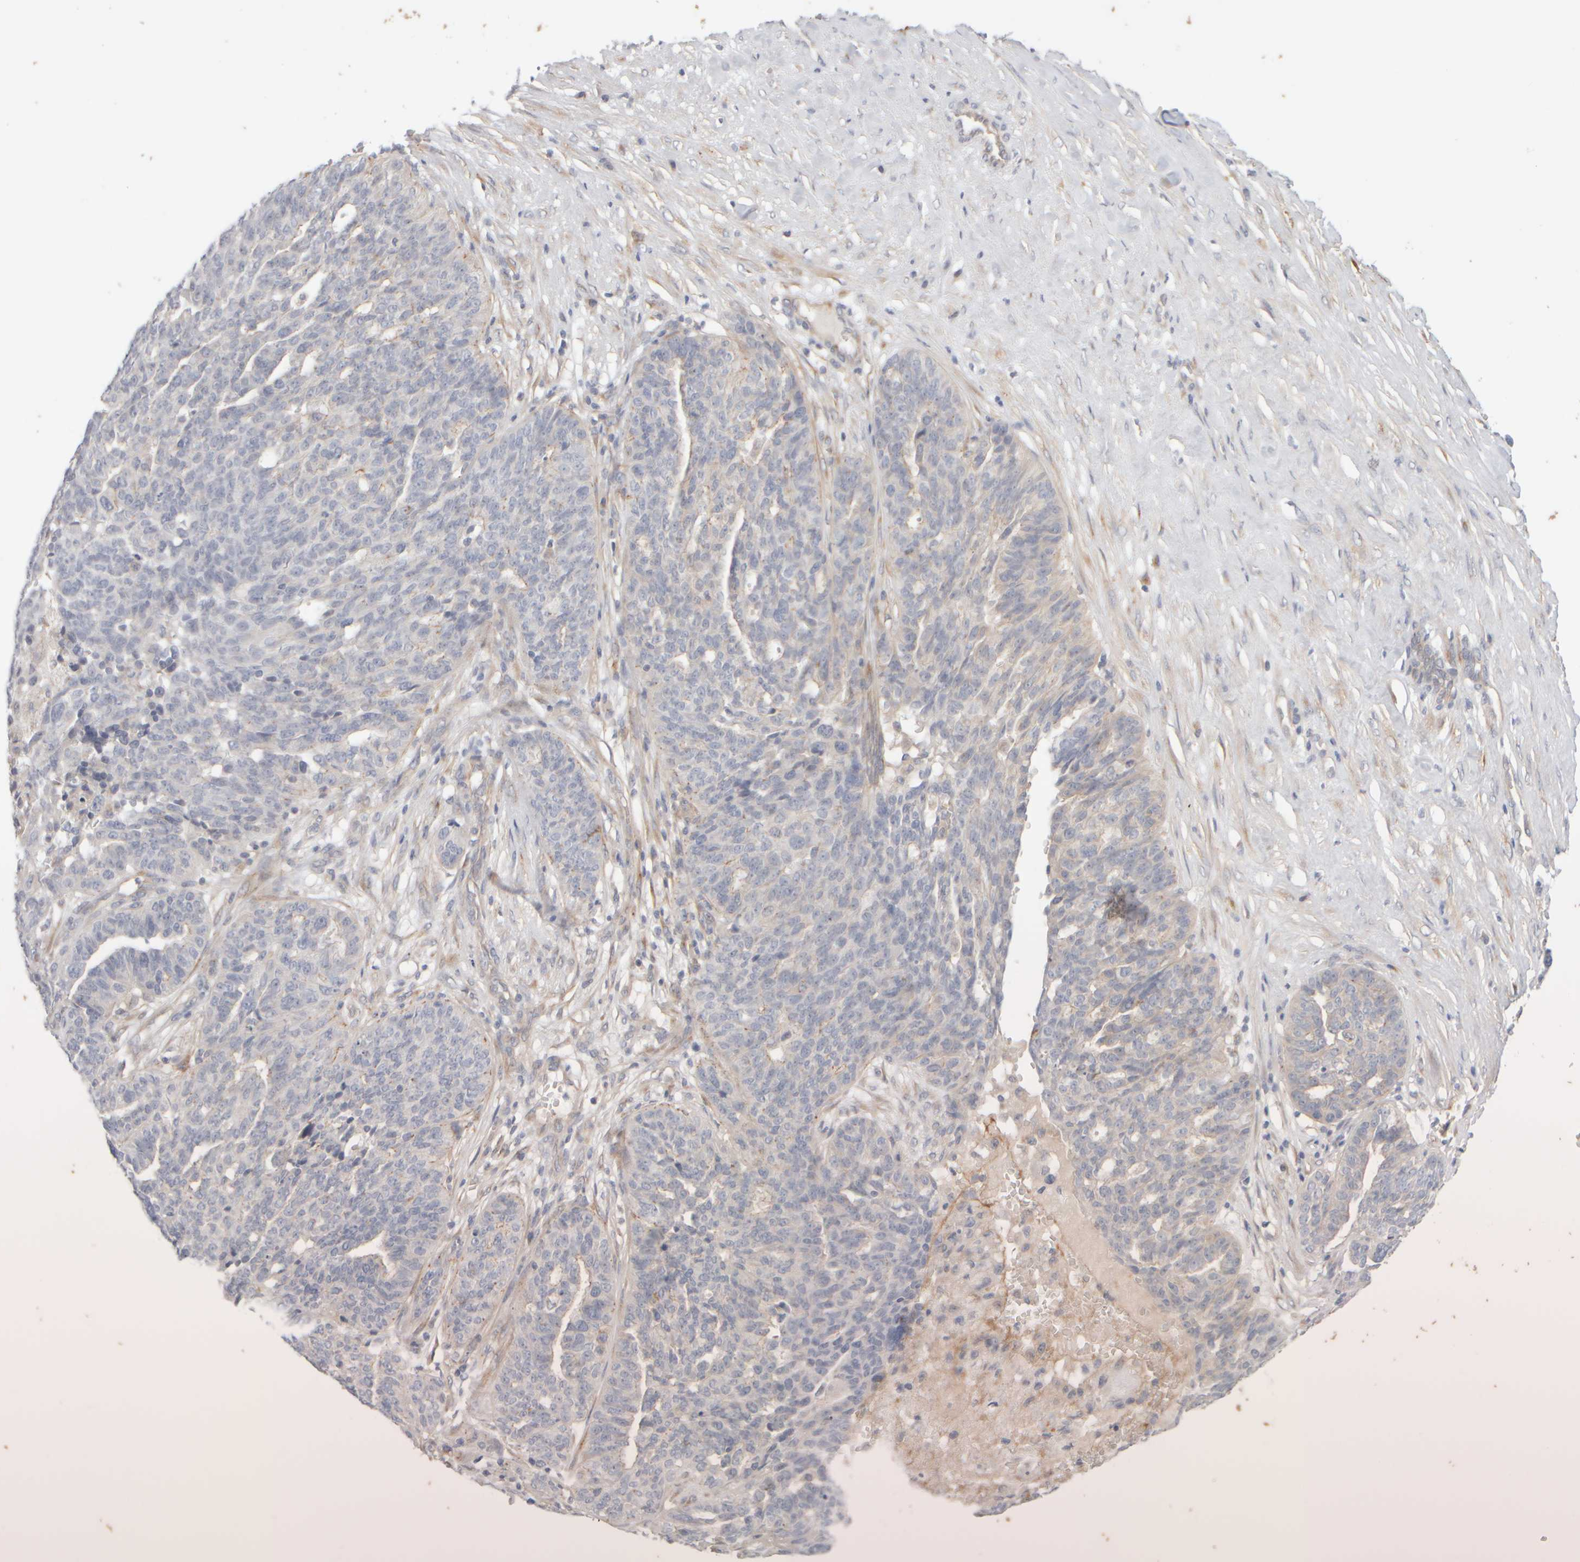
{"staining": {"intensity": "negative", "quantity": "none", "location": "none"}, "tissue": "ovarian cancer", "cell_type": "Tumor cells", "image_type": "cancer", "snomed": [{"axis": "morphology", "description": "Cystadenocarcinoma, serous, NOS"}, {"axis": "topography", "description": "Ovary"}], "caption": "DAB (3,3'-diaminobenzidine) immunohistochemical staining of ovarian cancer (serous cystadenocarcinoma) exhibits no significant expression in tumor cells.", "gene": "GOPC", "patient": {"sex": "female", "age": 59}}